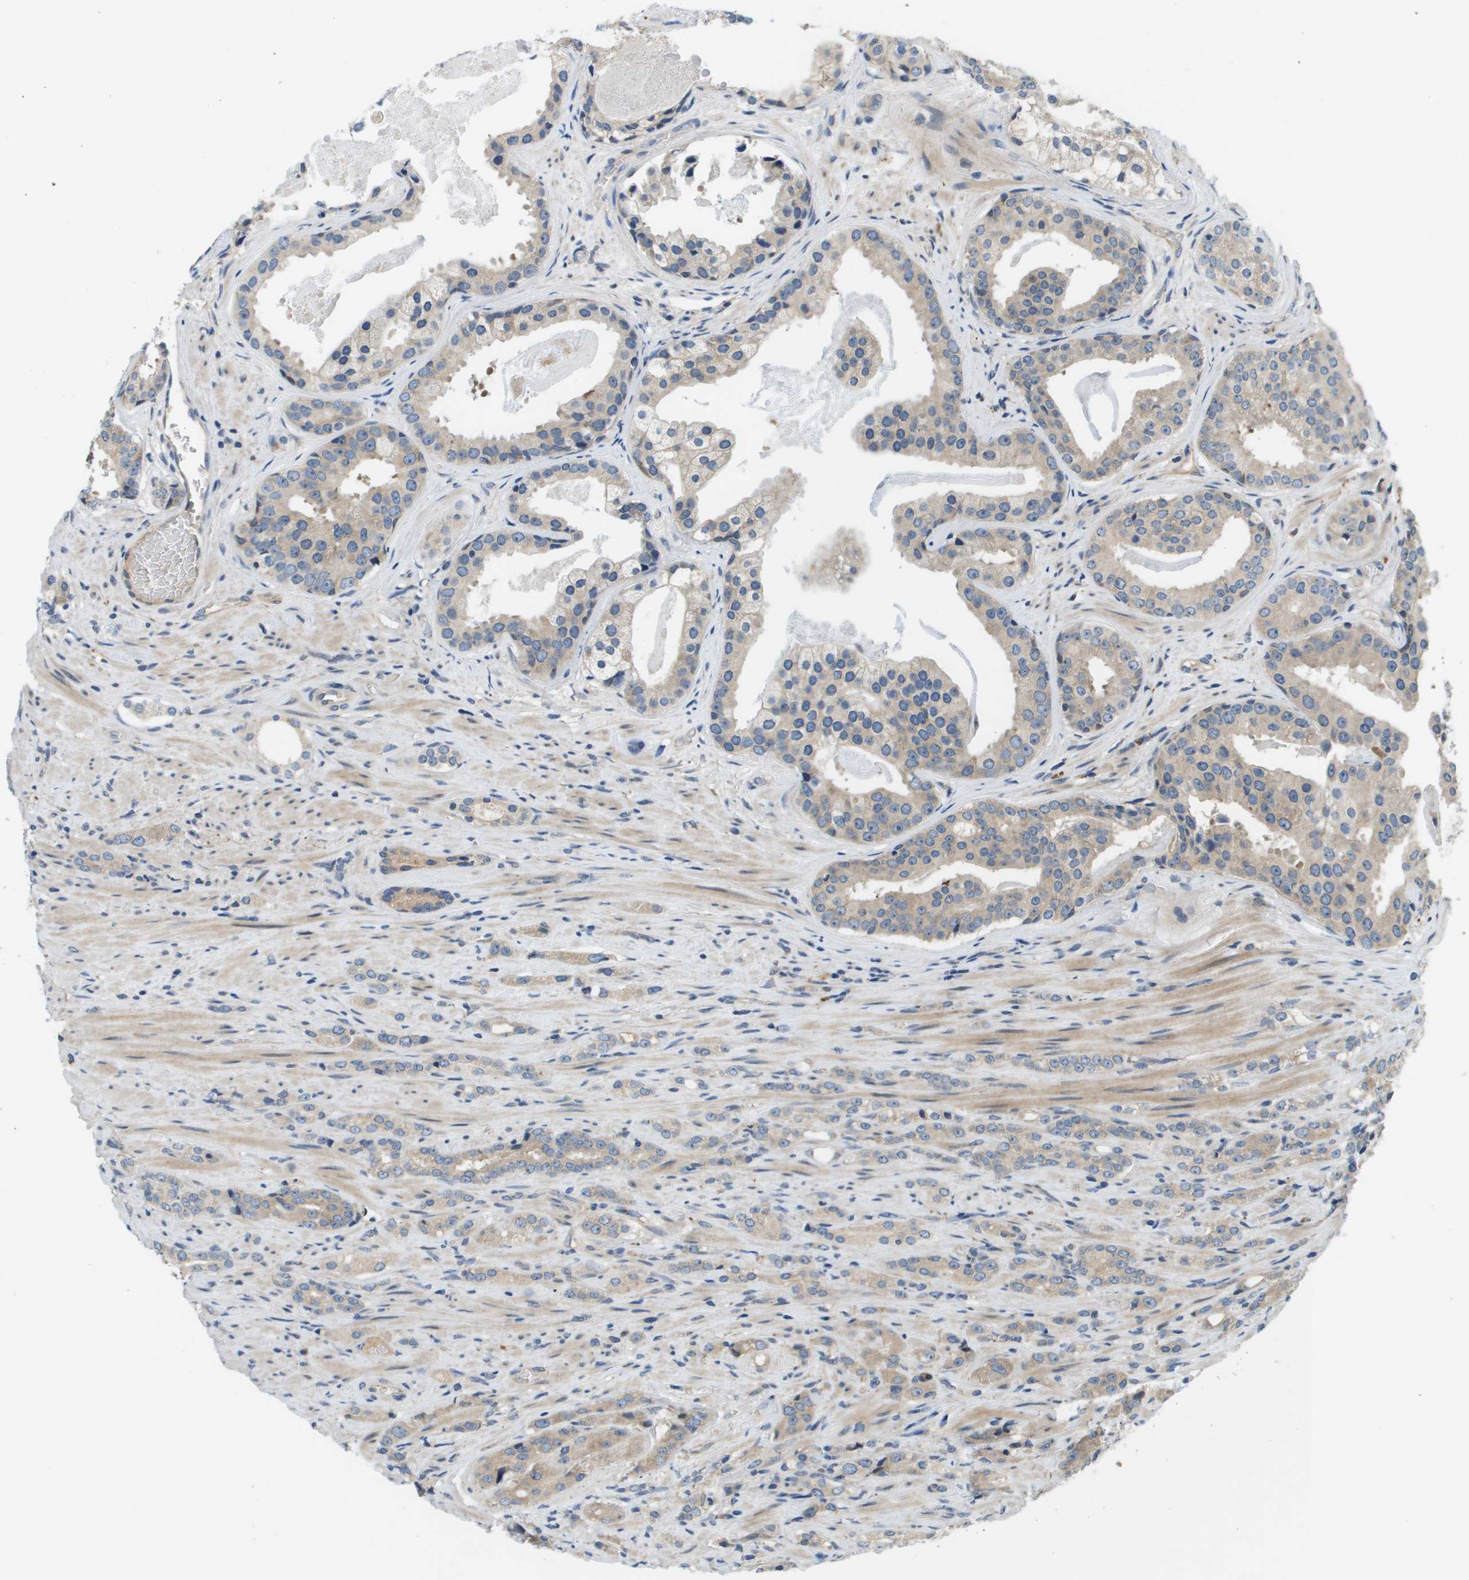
{"staining": {"intensity": "negative", "quantity": "none", "location": "none"}, "tissue": "prostate cancer", "cell_type": "Tumor cells", "image_type": "cancer", "snomed": [{"axis": "morphology", "description": "Adenocarcinoma, High grade"}, {"axis": "topography", "description": "Prostate"}], "caption": "High power microscopy photomicrograph of an IHC histopathology image of prostate cancer, revealing no significant positivity in tumor cells.", "gene": "SLC25A20", "patient": {"sex": "male", "age": 71}}